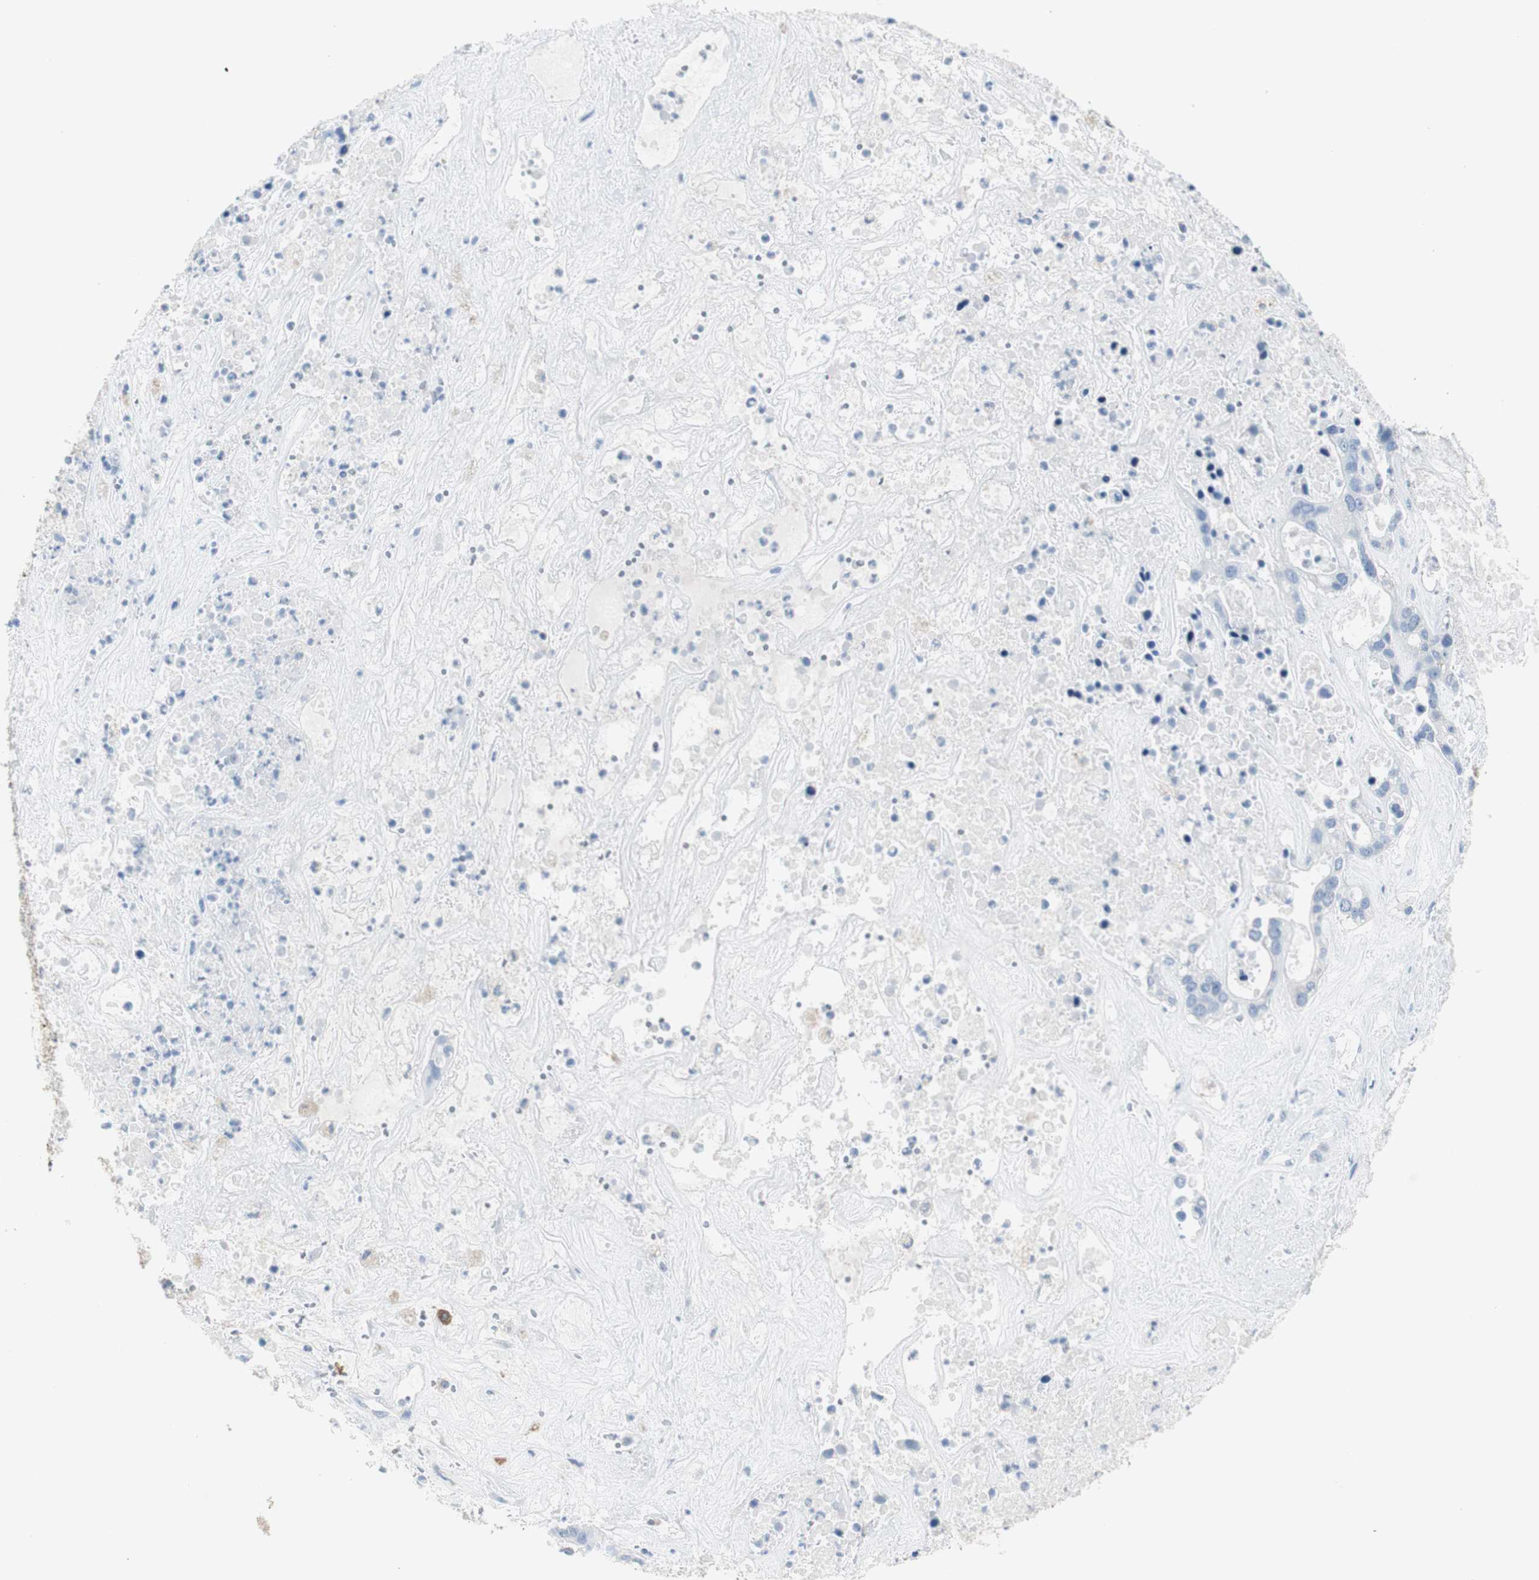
{"staining": {"intensity": "negative", "quantity": "none", "location": "none"}, "tissue": "liver cancer", "cell_type": "Tumor cells", "image_type": "cancer", "snomed": [{"axis": "morphology", "description": "Cholangiocarcinoma"}, {"axis": "topography", "description": "Liver"}], "caption": "The photomicrograph displays no significant expression in tumor cells of liver cancer.", "gene": "S100A7", "patient": {"sex": "female", "age": 65}}